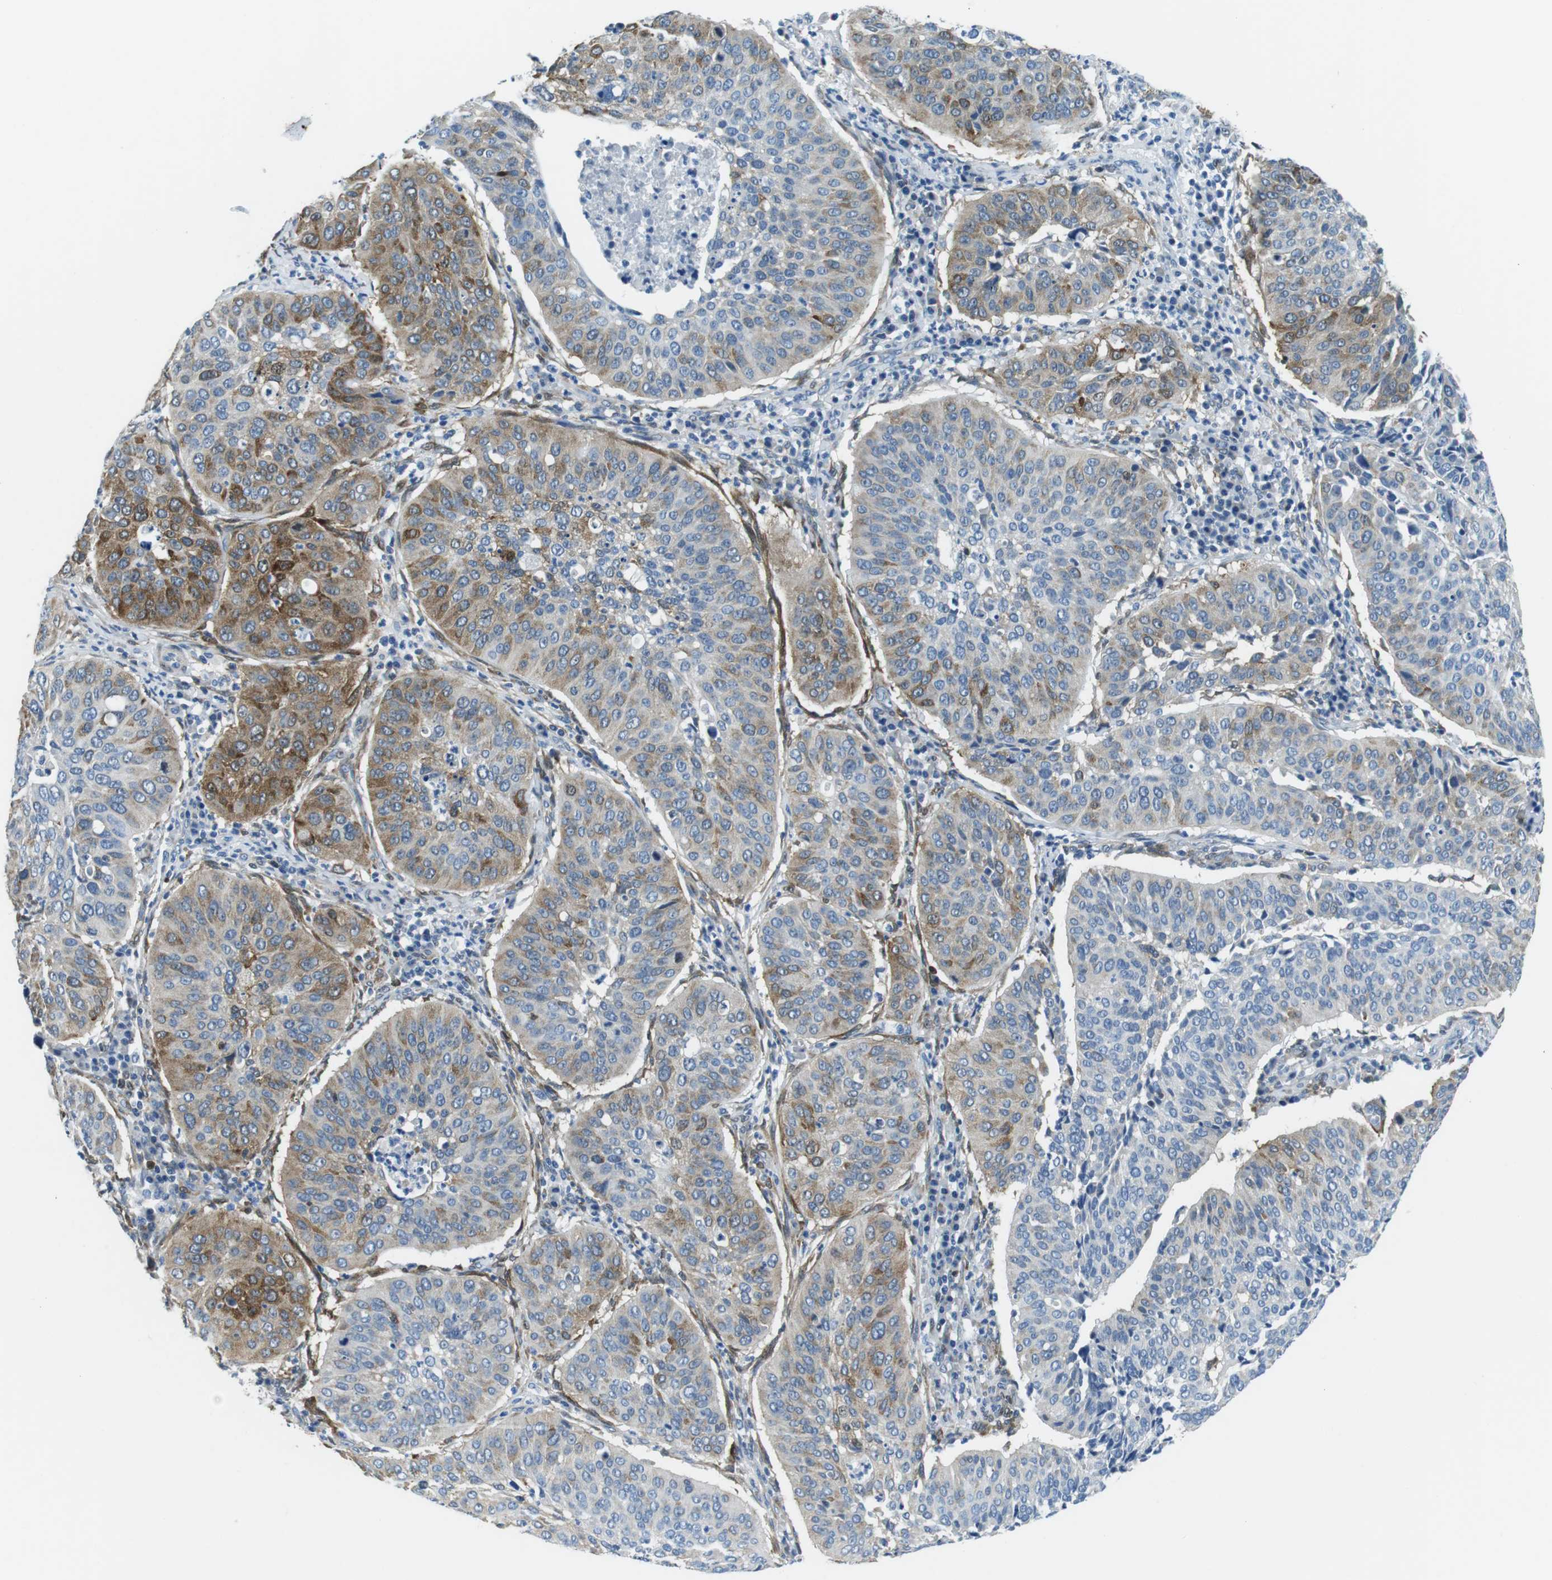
{"staining": {"intensity": "moderate", "quantity": "25%-75%", "location": "cytoplasmic/membranous"}, "tissue": "cervical cancer", "cell_type": "Tumor cells", "image_type": "cancer", "snomed": [{"axis": "morphology", "description": "Normal tissue, NOS"}, {"axis": "morphology", "description": "Squamous cell carcinoma, NOS"}, {"axis": "topography", "description": "Cervix"}], "caption": "Immunohistochemical staining of cervical cancer demonstrates medium levels of moderate cytoplasmic/membranous staining in about 25%-75% of tumor cells.", "gene": "PHLDA1", "patient": {"sex": "female", "age": 39}}